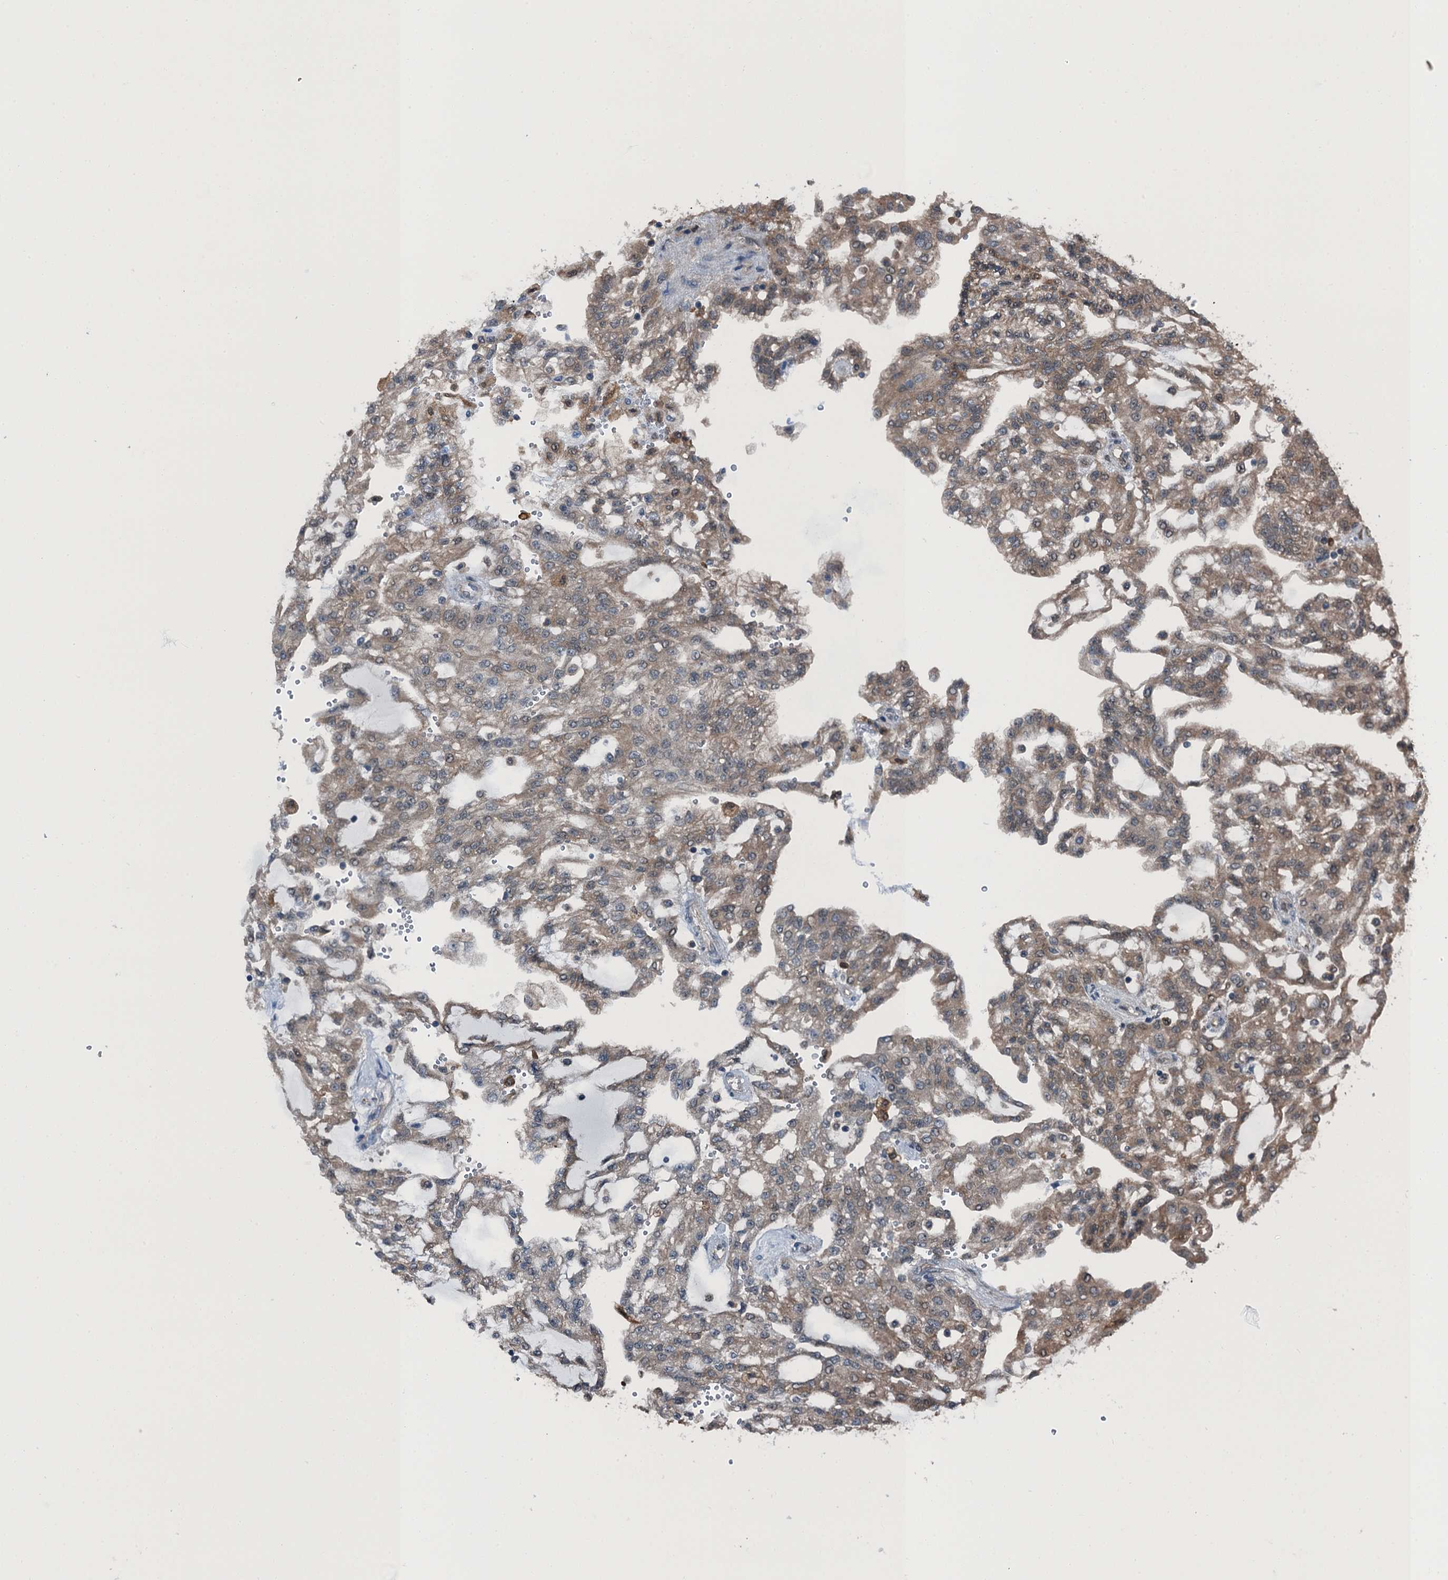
{"staining": {"intensity": "moderate", "quantity": ">75%", "location": "cytoplasmic/membranous"}, "tissue": "renal cancer", "cell_type": "Tumor cells", "image_type": "cancer", "snomed": [{"axis": "morphology", "description": "Adenocarcinoma, NOS"}, {"axis": "topography", "description": "Kidney"}], "caption": "Immunohistochemistry (IHC) (DAB) staining of renal cancer displays moderate cytoplasmic/membranous protein positivity in approximately >75% of tumor cells.", "gene": "RNH1", "patient": {"sex": "male", "age": 63}}